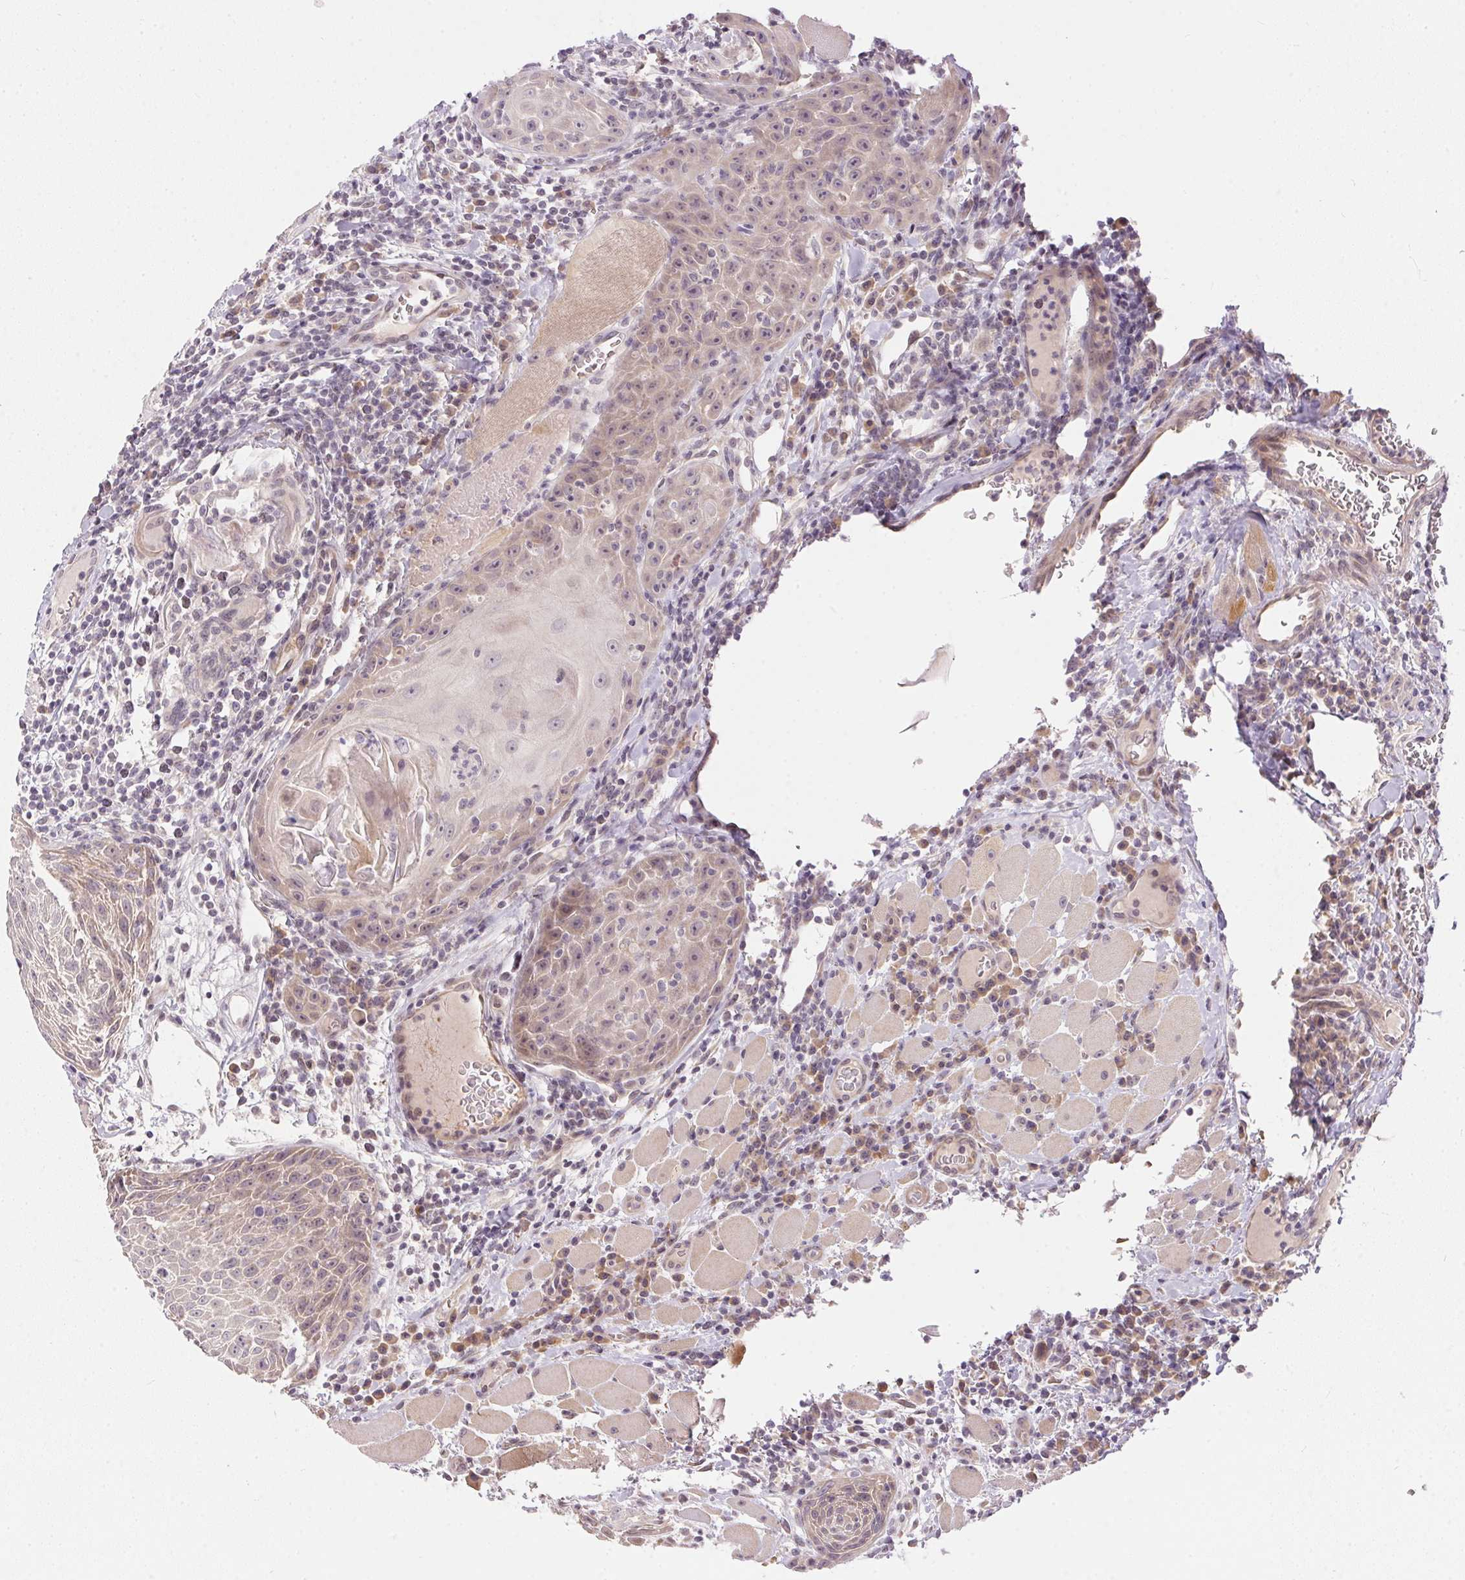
{"staining": {"intensity": "weak", "quantity": "<25%", "location": "cytoplasmic/membranous"}, "tissue": "head and neck cancer", "cell_type": "Tumor cells", "image_type": "cancer", "snomed": [{"axis": "morphology", "description": "Squamous cell carcinoma, NOS"}, {"axis": "topography", "description": "Head-Neck"}], "caption": "An immunohistochemistry (IHC) micrograph of head and neck cancer is shown. There is no staining in tumor cells of head and neck cancer.", "gene": "TTC23L", "patient": {"sex": "male", "age": 52}}